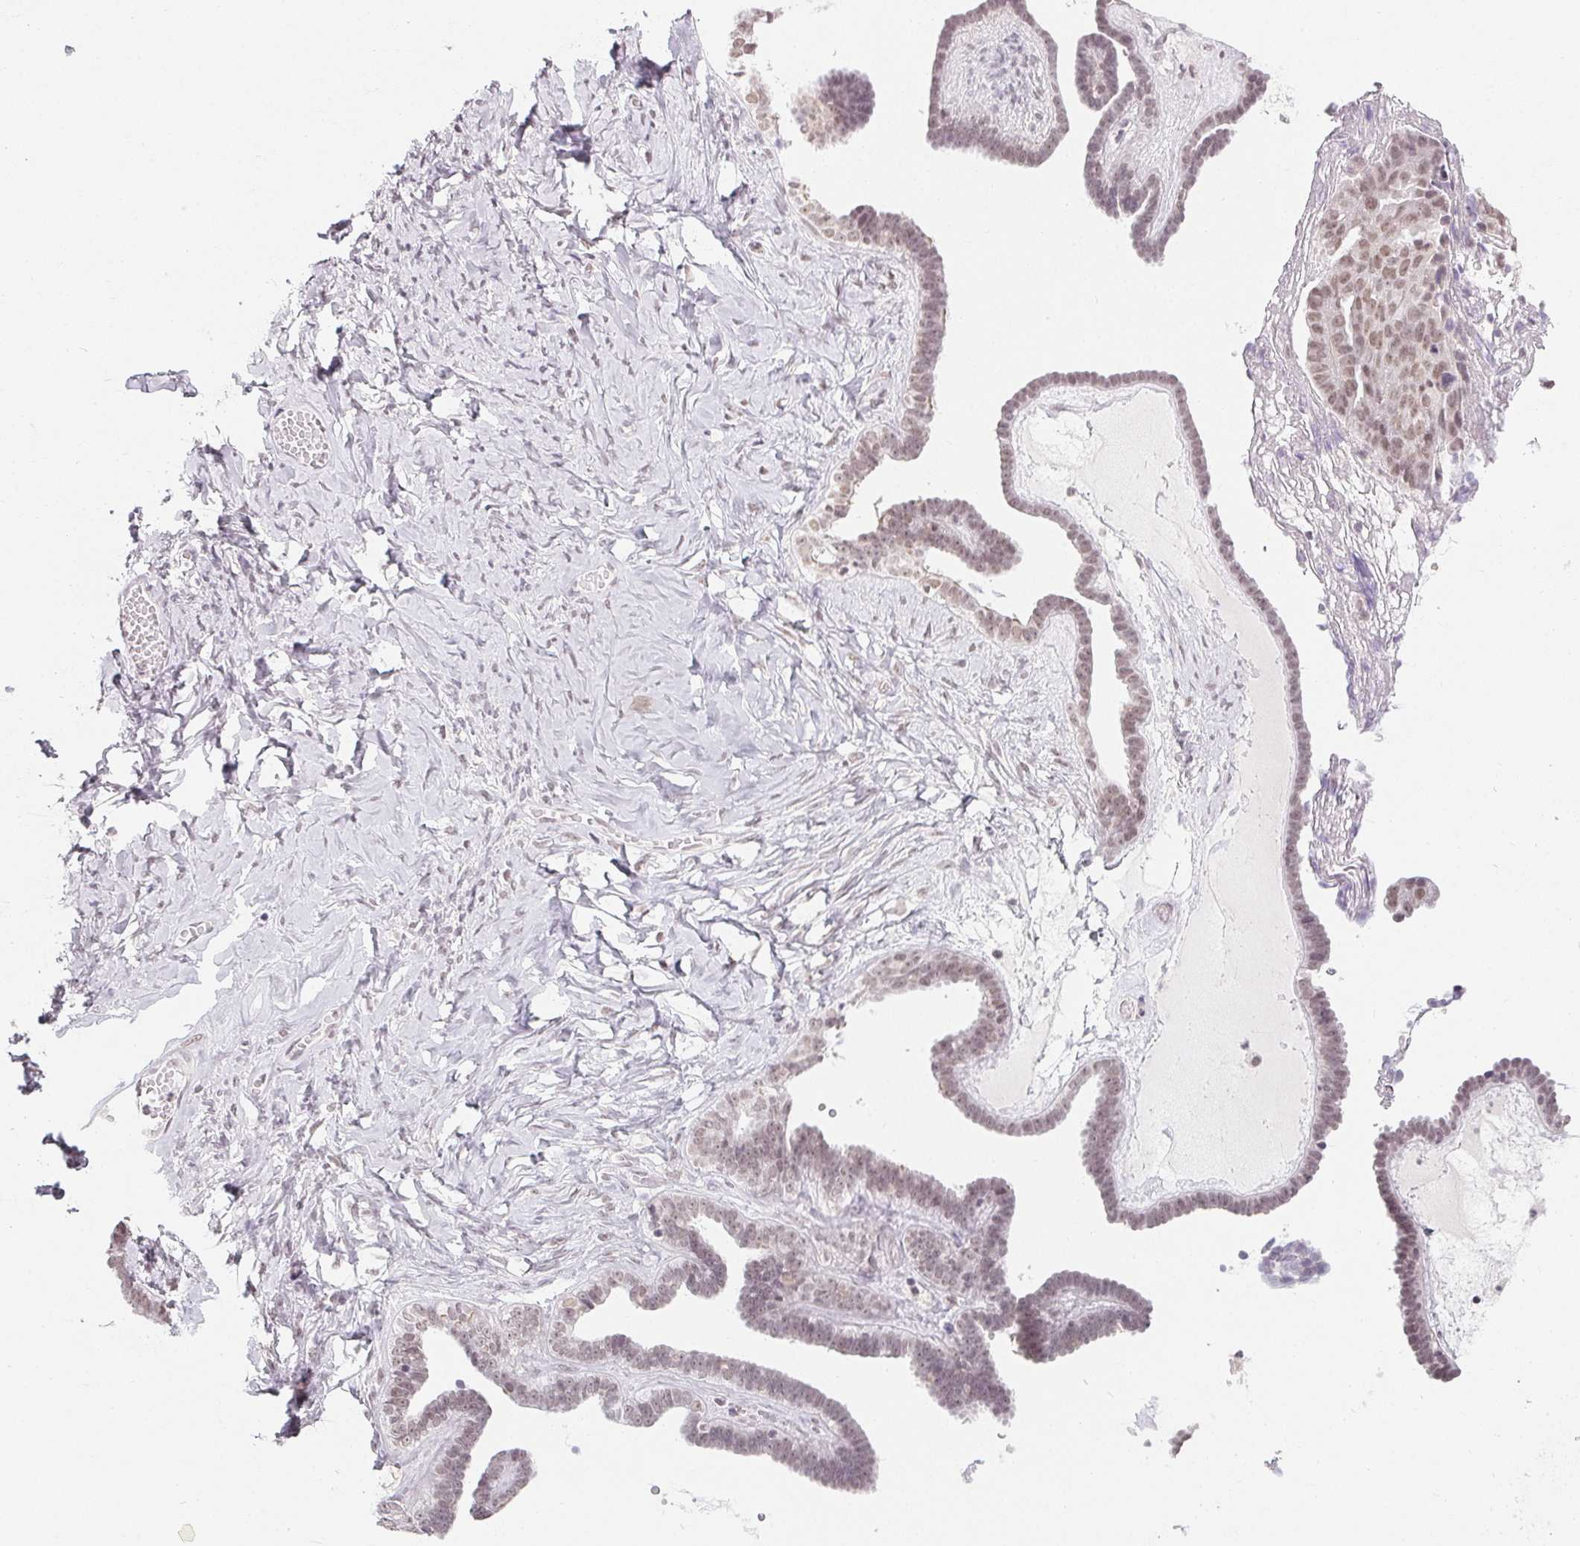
{"staining": {"intensity": "weak", "quantity": "25%-75%", "location": "nuclear"}, "tissue": "ovarian cancer", "cell_type": "Tumor cells", "image_type": "cancer", "snomed": [{"axis": "morphology", "description": "Cystadenocarcinoma, serous, NOS"}, {"axis": "topography", "description": "Ovary"}], "caption": "Ovarian cancer (serous cystadenocarcinoma) stained with DAB (3,3'-diaminobenzidine) immunohistochemistry exhibits low levels of weak nuclear staining in about 25%-75% of tumor cells.", "gene": "NXF3", "patient": {"sex": "female", "age": 71}}